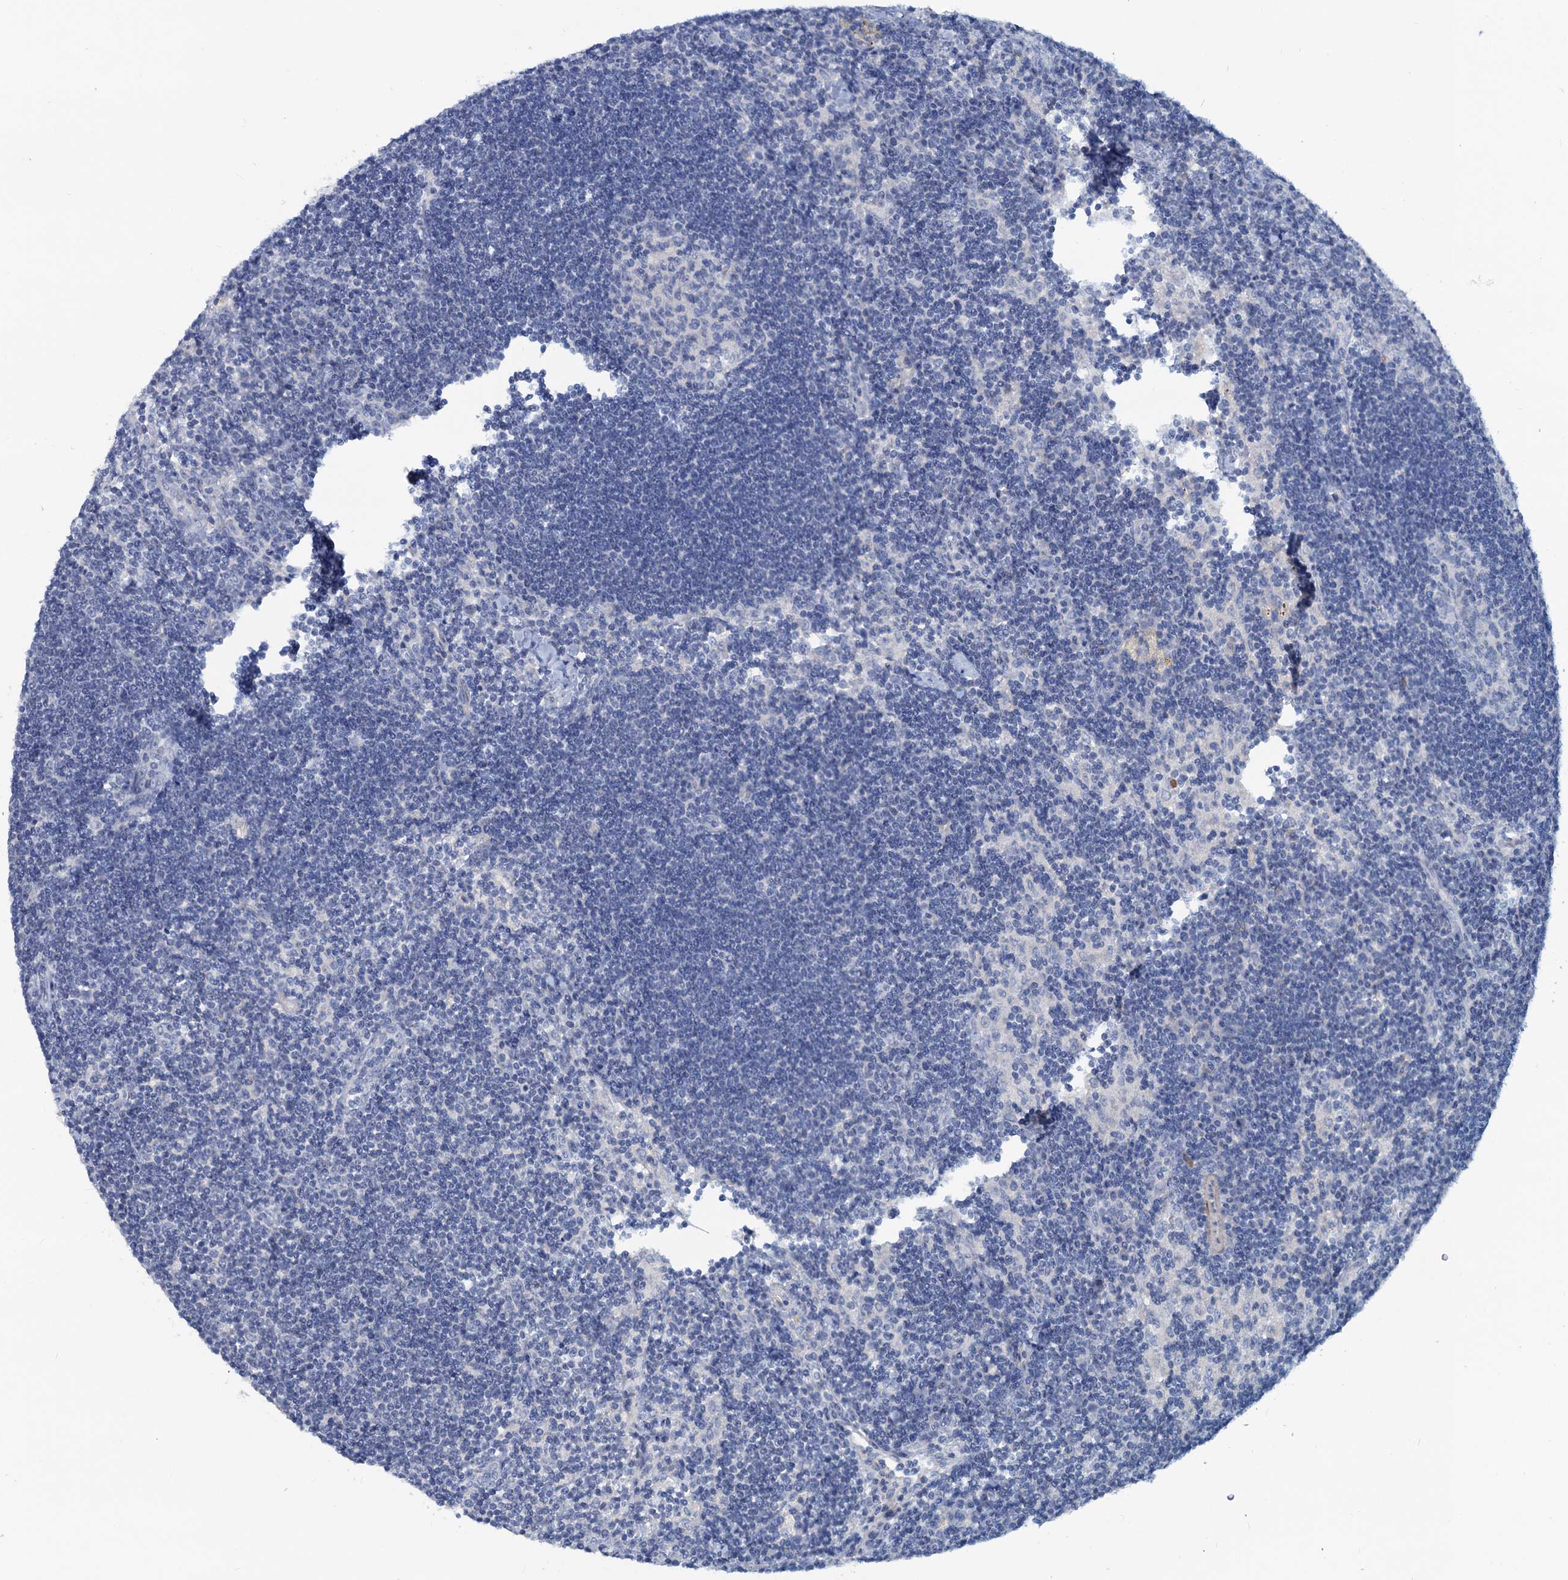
{"staining": {"intensity": "negative", "quantity": "none", "location": "none"}, "tissue": "lymph node", "cell_type": "Germinal center cells", "image_type": "normal", "snomed": [{"axis": "morphology", "description": "Normal tissue, NOS"}, {"axis": "topography", "description": "Lymph node"}], "caption": "Immunohistochemistry photomicrograph of benign lymph node: lymph node stained with DAB reveals no significant protein staining in germinal center cells.", "gene": "SLC1A3", "patient": {"sex": "male", "age": 24}}